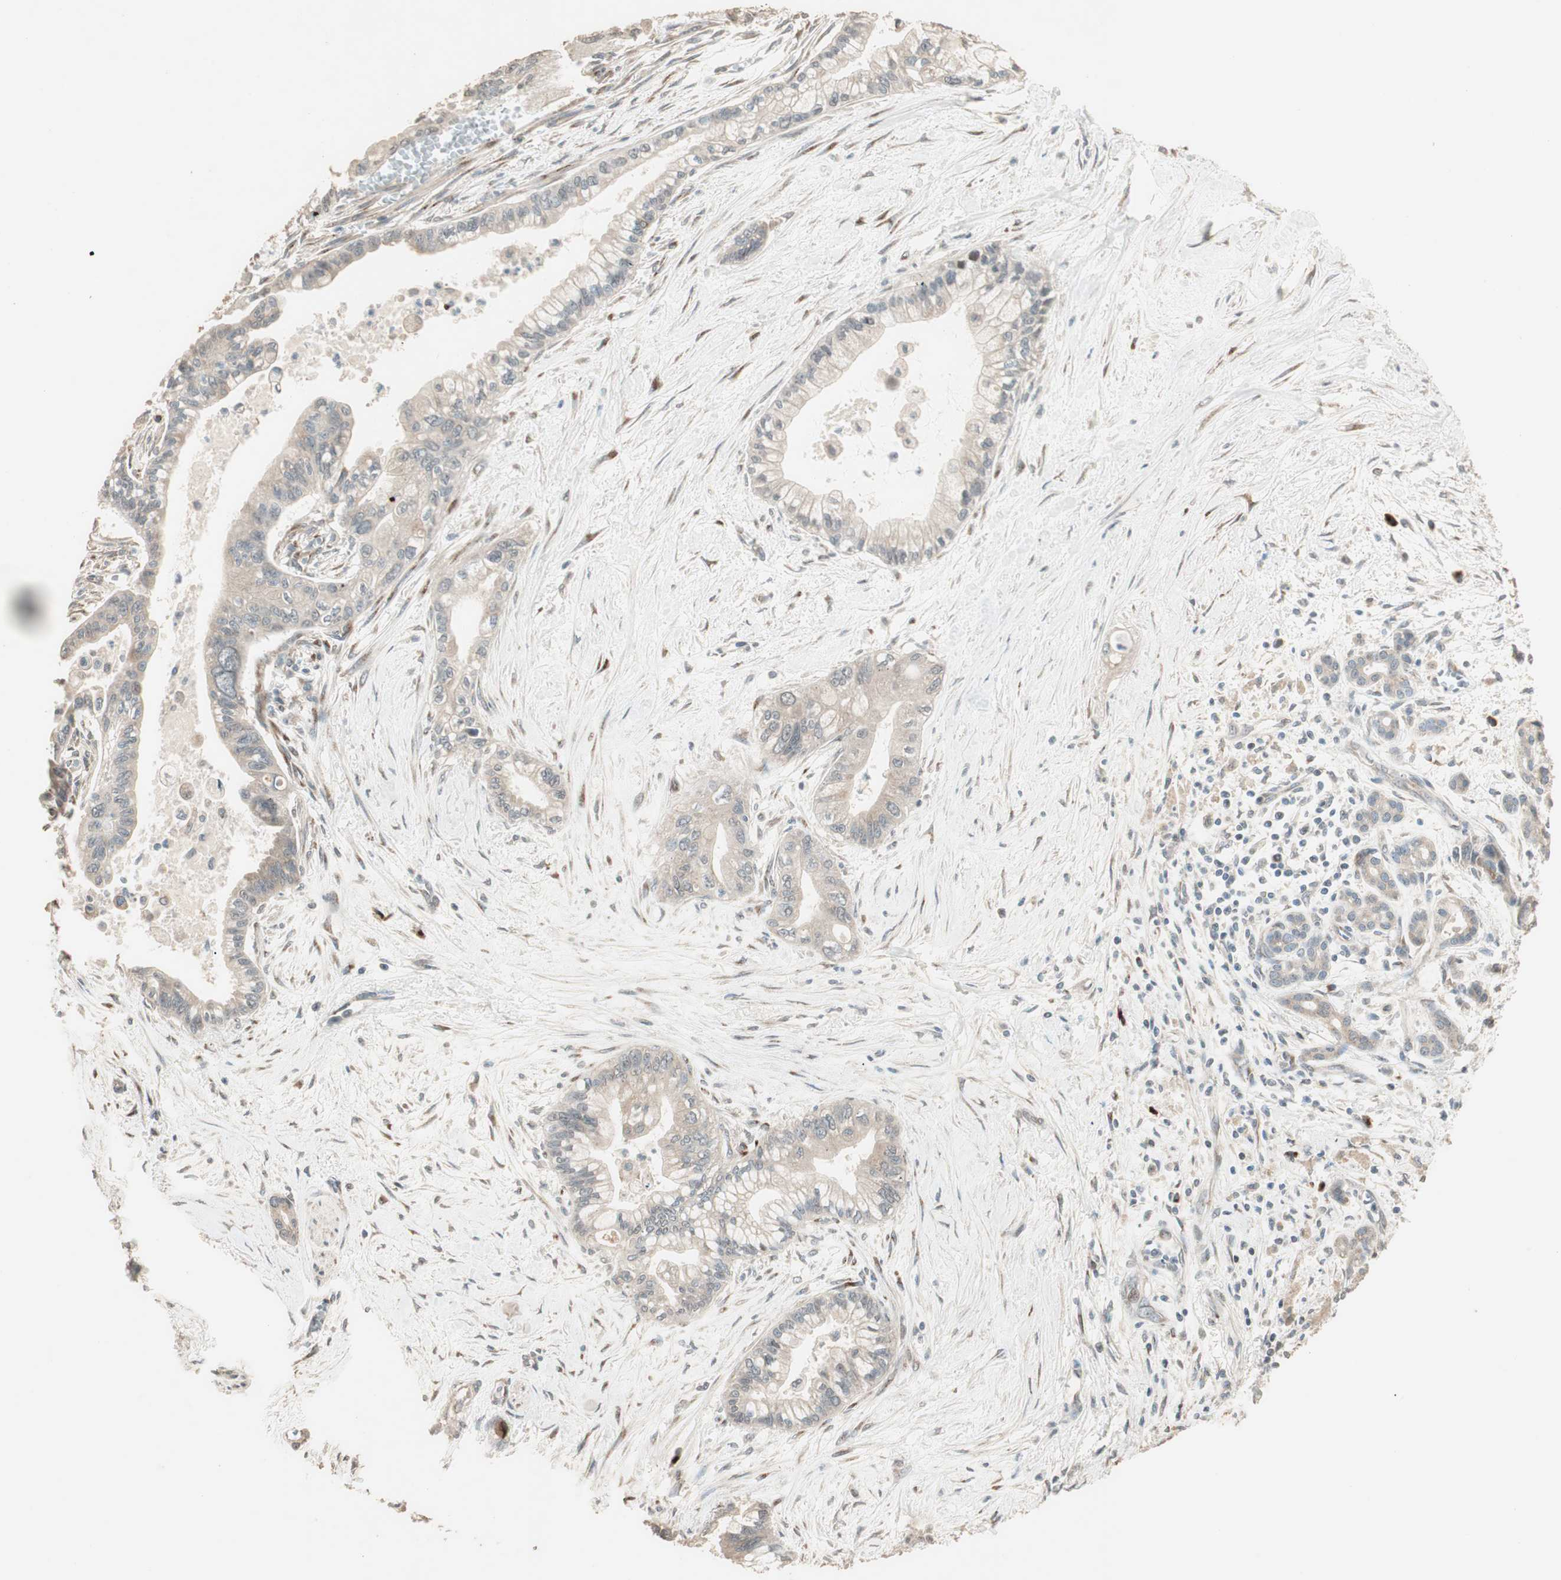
{"staining": {"intensity": "weak", "quantity": ">75%", "location": "cytoplasmic/membranous"}, "tissue": "pancreatic cancer", "cell_type": "Tumor cells", "image_type": "cancer", "snomed": [{"axis": "morphology", "description": "Adenocarcinoma, NOS"}, {"axis": "topography", "description": "Pancreas"}], "caption": "An image showing weak cytoplasmic/membranous staining in approximately >75% of tumor cells in adenocarcinoma (pancreatic), as visualized by brown immunohistochemical staining.", "gene": "RARRES1", "patient": {"sex": "male", "age": 70}}